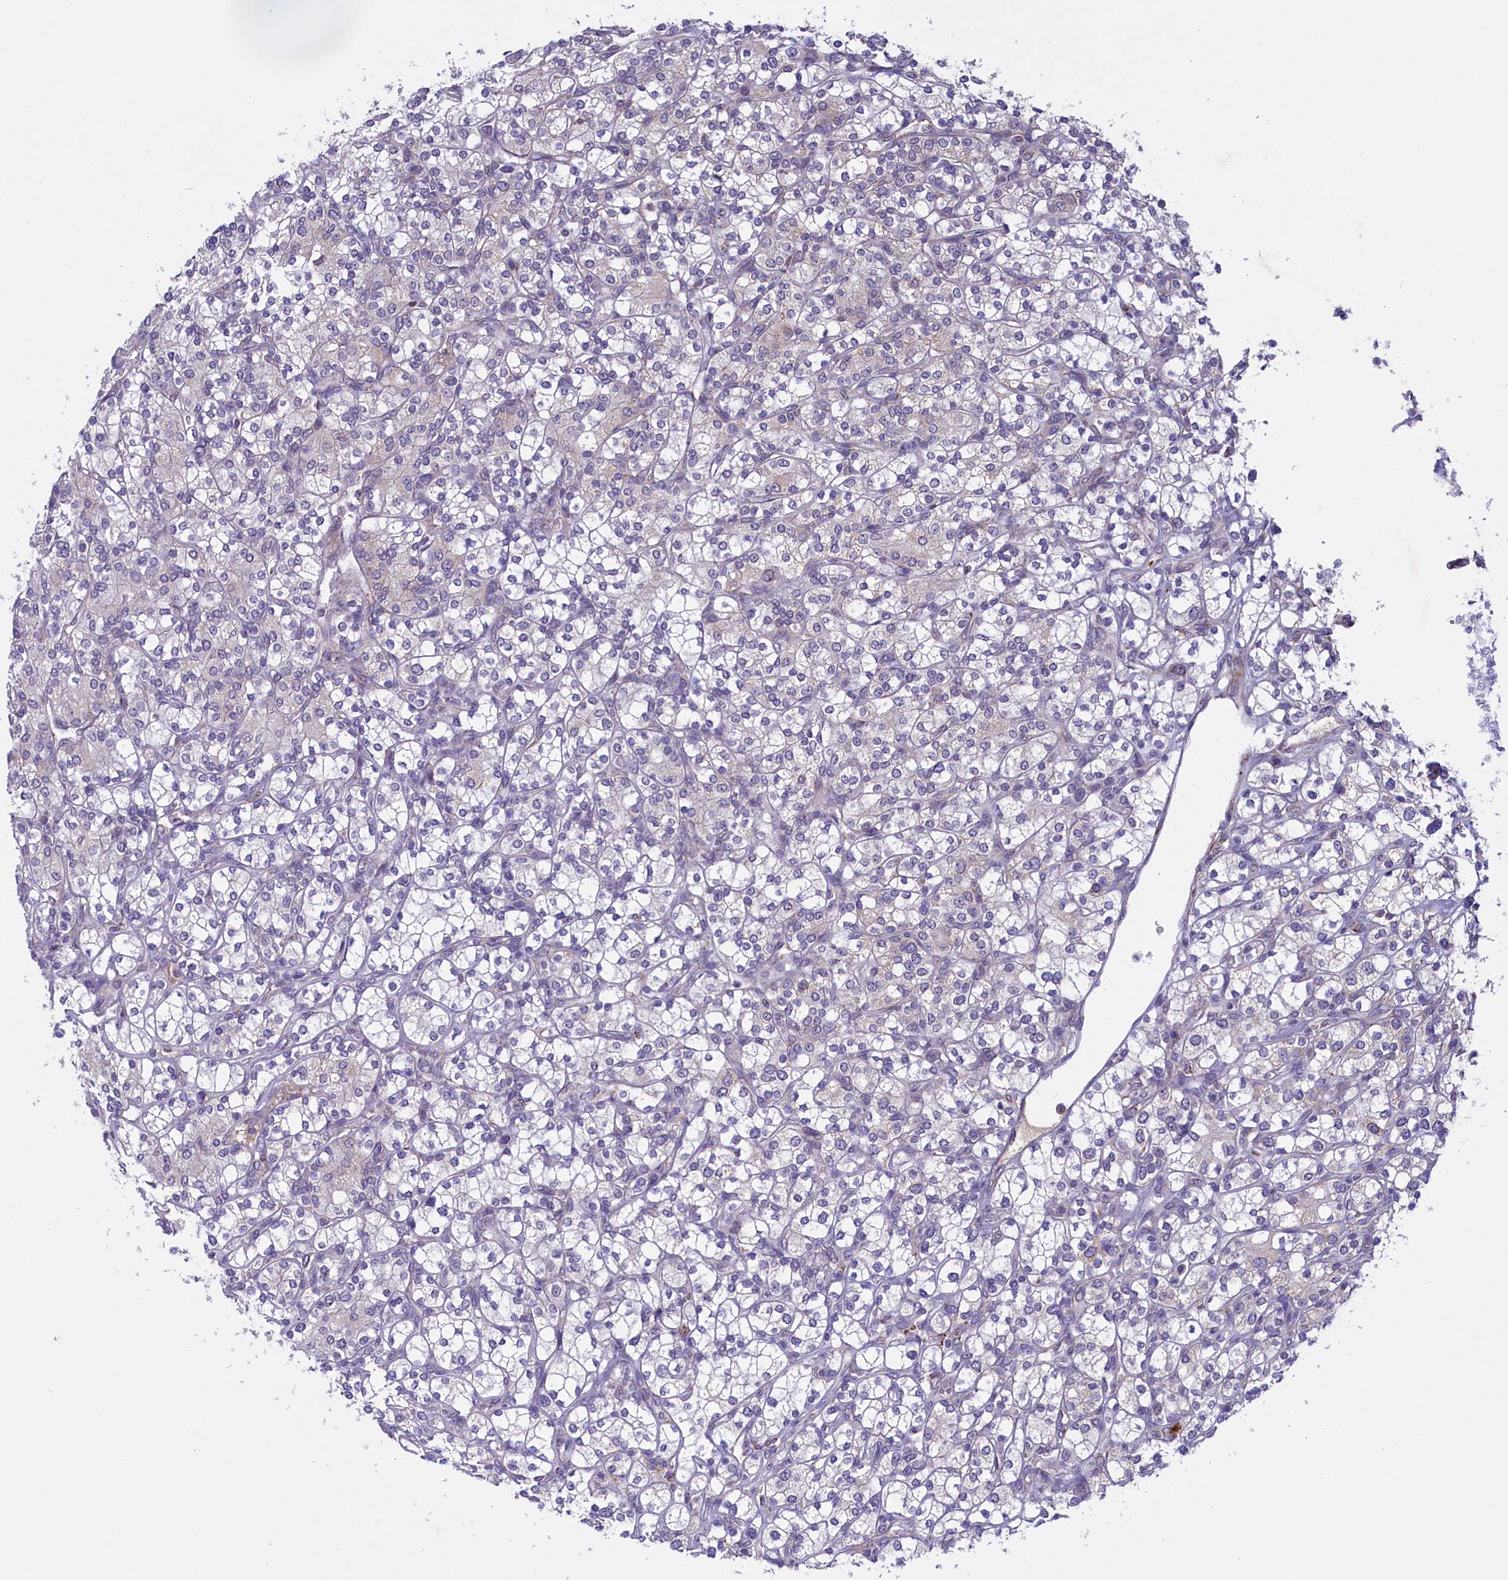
{"staining": {"intensity": "negative", "quantity": "none", "location": "none"}, "tissue": "renal cancer", "cell_type": "Tumor cells", "image_type": "cancer", "snomed": [{"axis": "morphology", "description": "Adenocarcinoma, NOS"}, {"axis": "topography", "description": "Kidney"}], "caption": "High magnification brightfield microscopy of renal adenocarcinoma stained with DAB (3,3'-diaminobenzidine) (brown) and counterstained with hematoxylin (blue): tumor cells show no significant positivity. Brightfield microscopy of immunohistochemistry (IHC) stained with DAB (brown) and hematoxylin (blue), captured at high magnification.", "gene": "FAM149B1", "patient": {"sex": "male", "age": 77}}